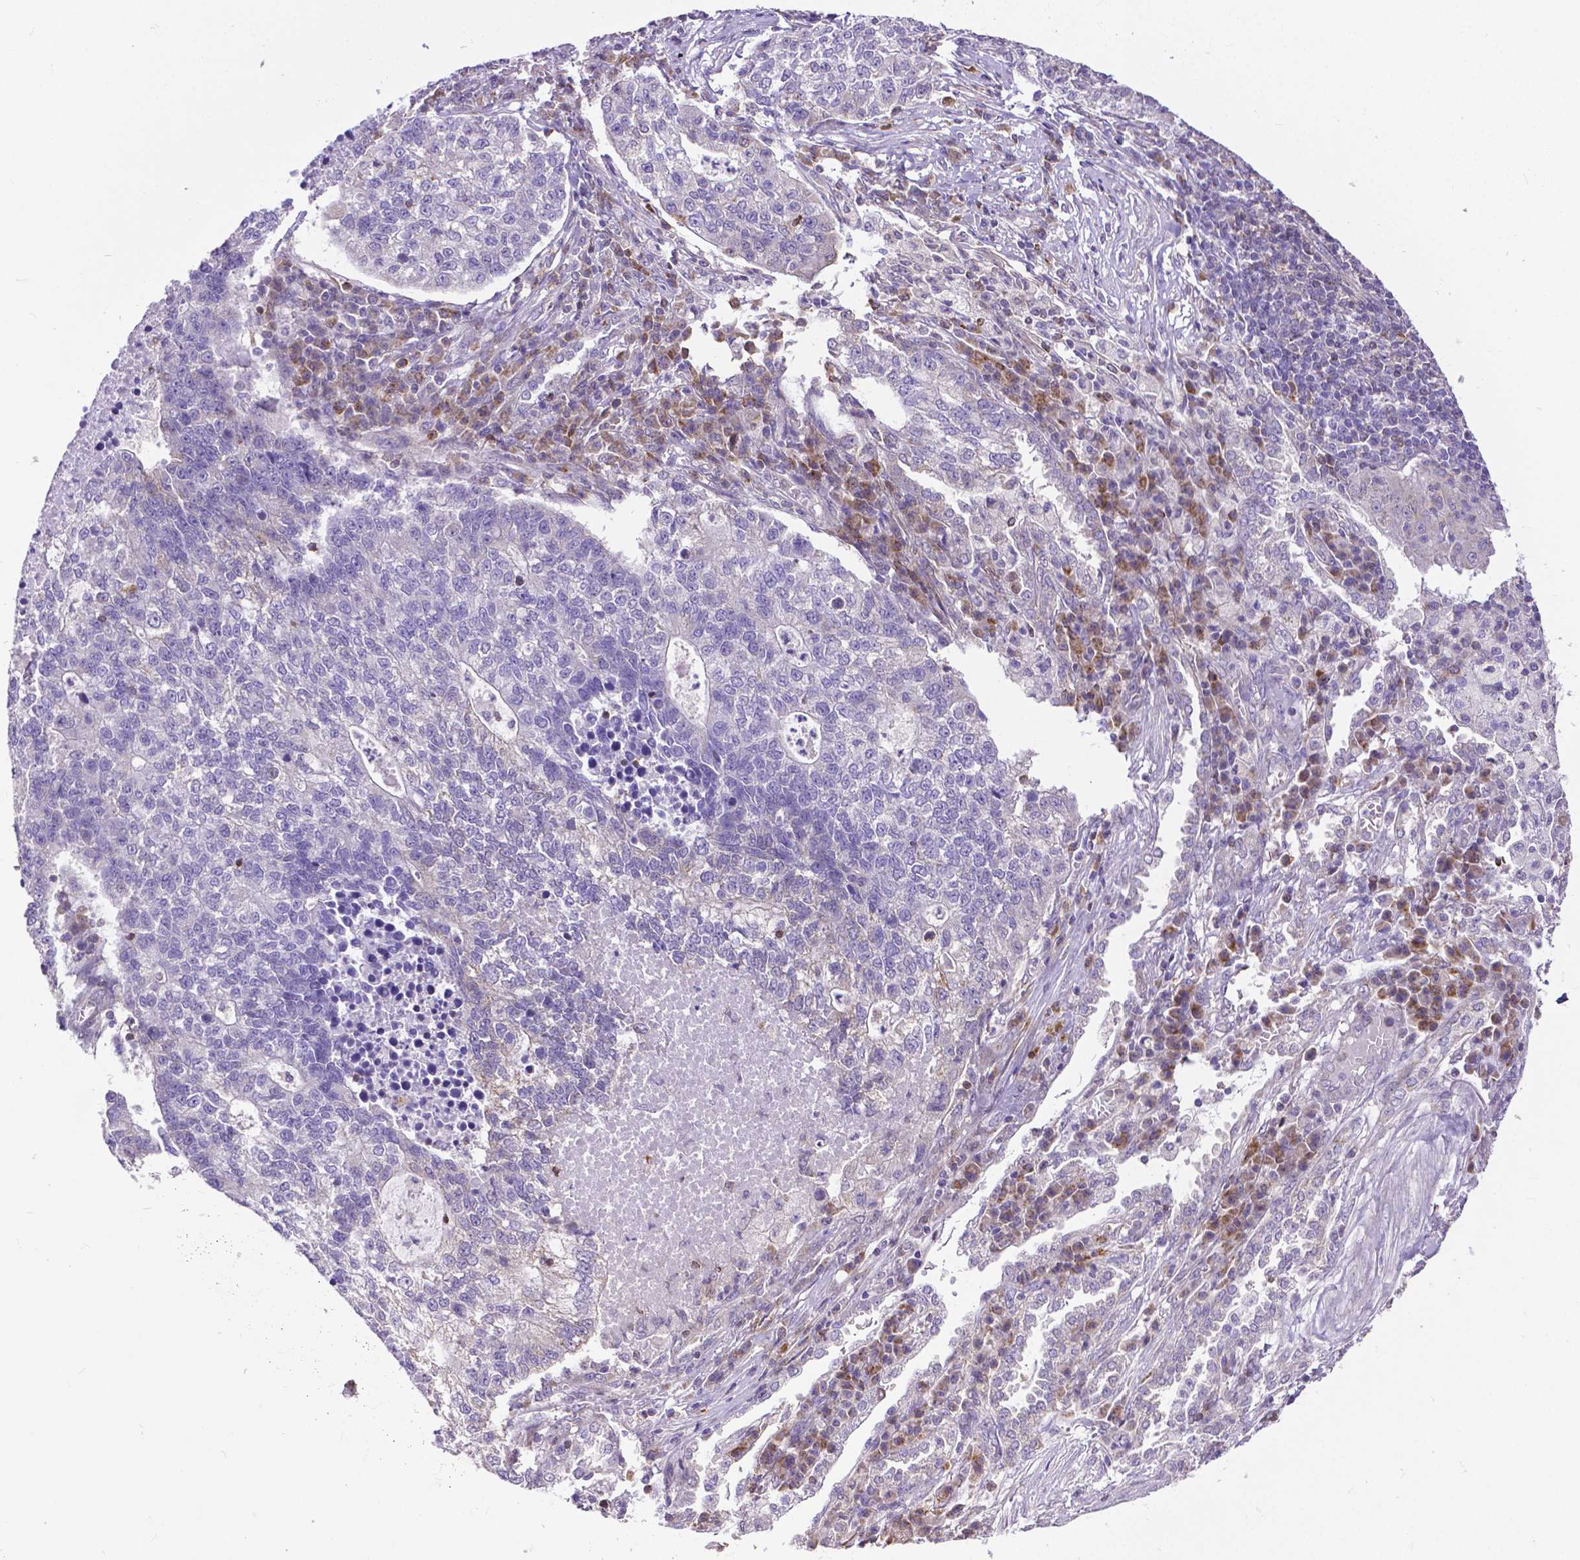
{"staining": {"intensity": "negative", "quantity": "none", "location": "none"}, "tissue": "lung cancer", "cell_type": "Tumor cells", "image_type": "cancer", "snomed": [{"axis": "morphology", "description": "Adenocarcinoma, NOS"}, {"axis": "topography", "description": "Lung"}], "caption": "Lung adenocarcinoma was stained to show a protein in brown. There is no significant staining in tumor cells. (DAB immunohistochemistry (IHC), high magnification).", "gene": "MCL1", "patient": {"sex": "male", "age": 57}}